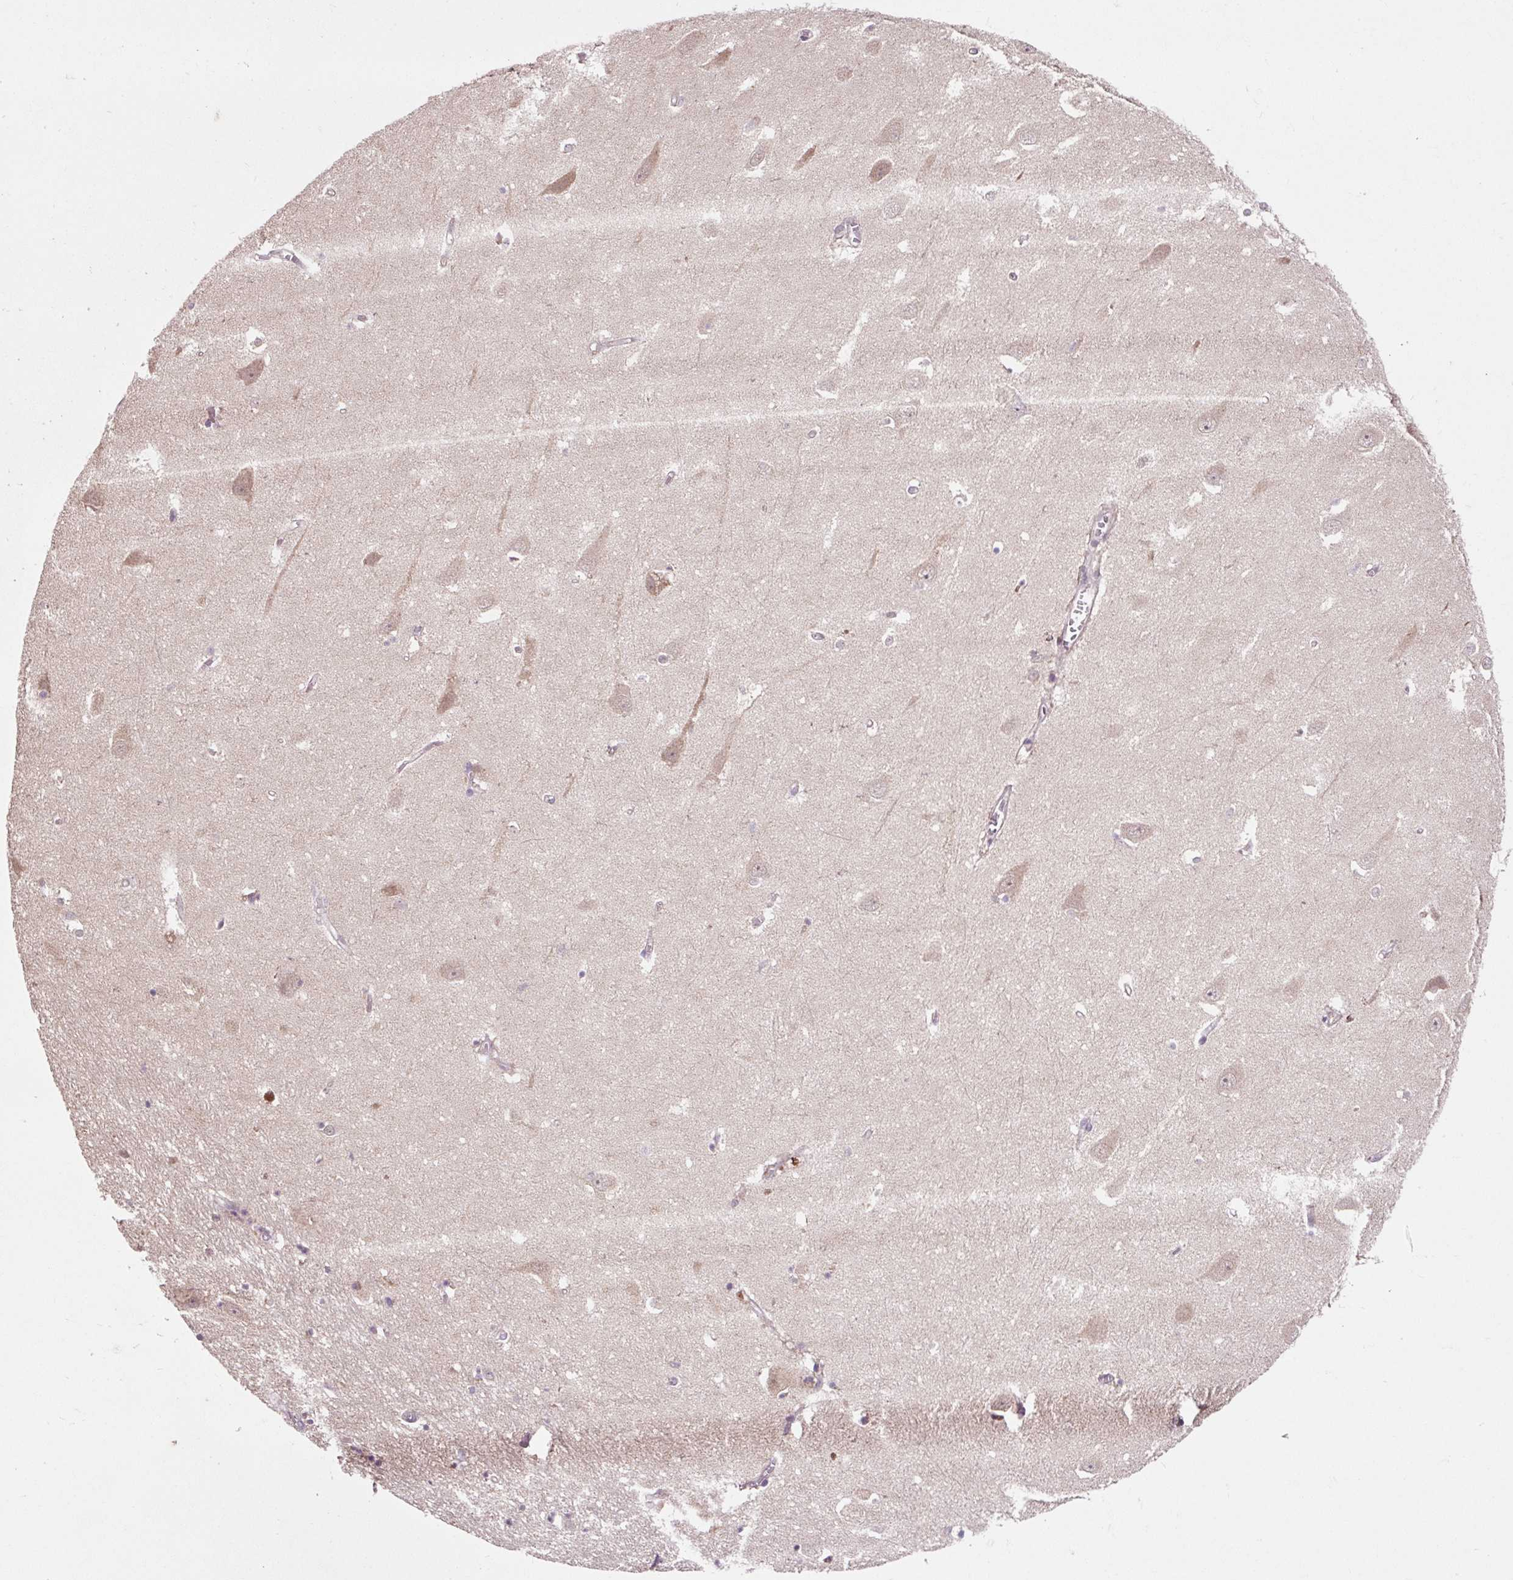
{"staining": {"intensity": "weak", "quantity": "<25%", "location": "cytoplasmic/membranous"}, "tissue": "hippocampus", "cell_type": "Glial cells", "image_type": "normal", "snomed": [{"axis": "morphology", "description": "Normal tissue, NOS"}, {"axis": "topography", "description": "Hippocampus"}], "caption": "High magnification brightfield microscopy of unremarkable hippocampus stained with DAB (3,3'-diaminobenzidine) (brown) and counterstained with hematoxylin (blue): glial cells show no significant expression.", "gene": "MMS19", "patient": {"sex": "female", "age": 64}}